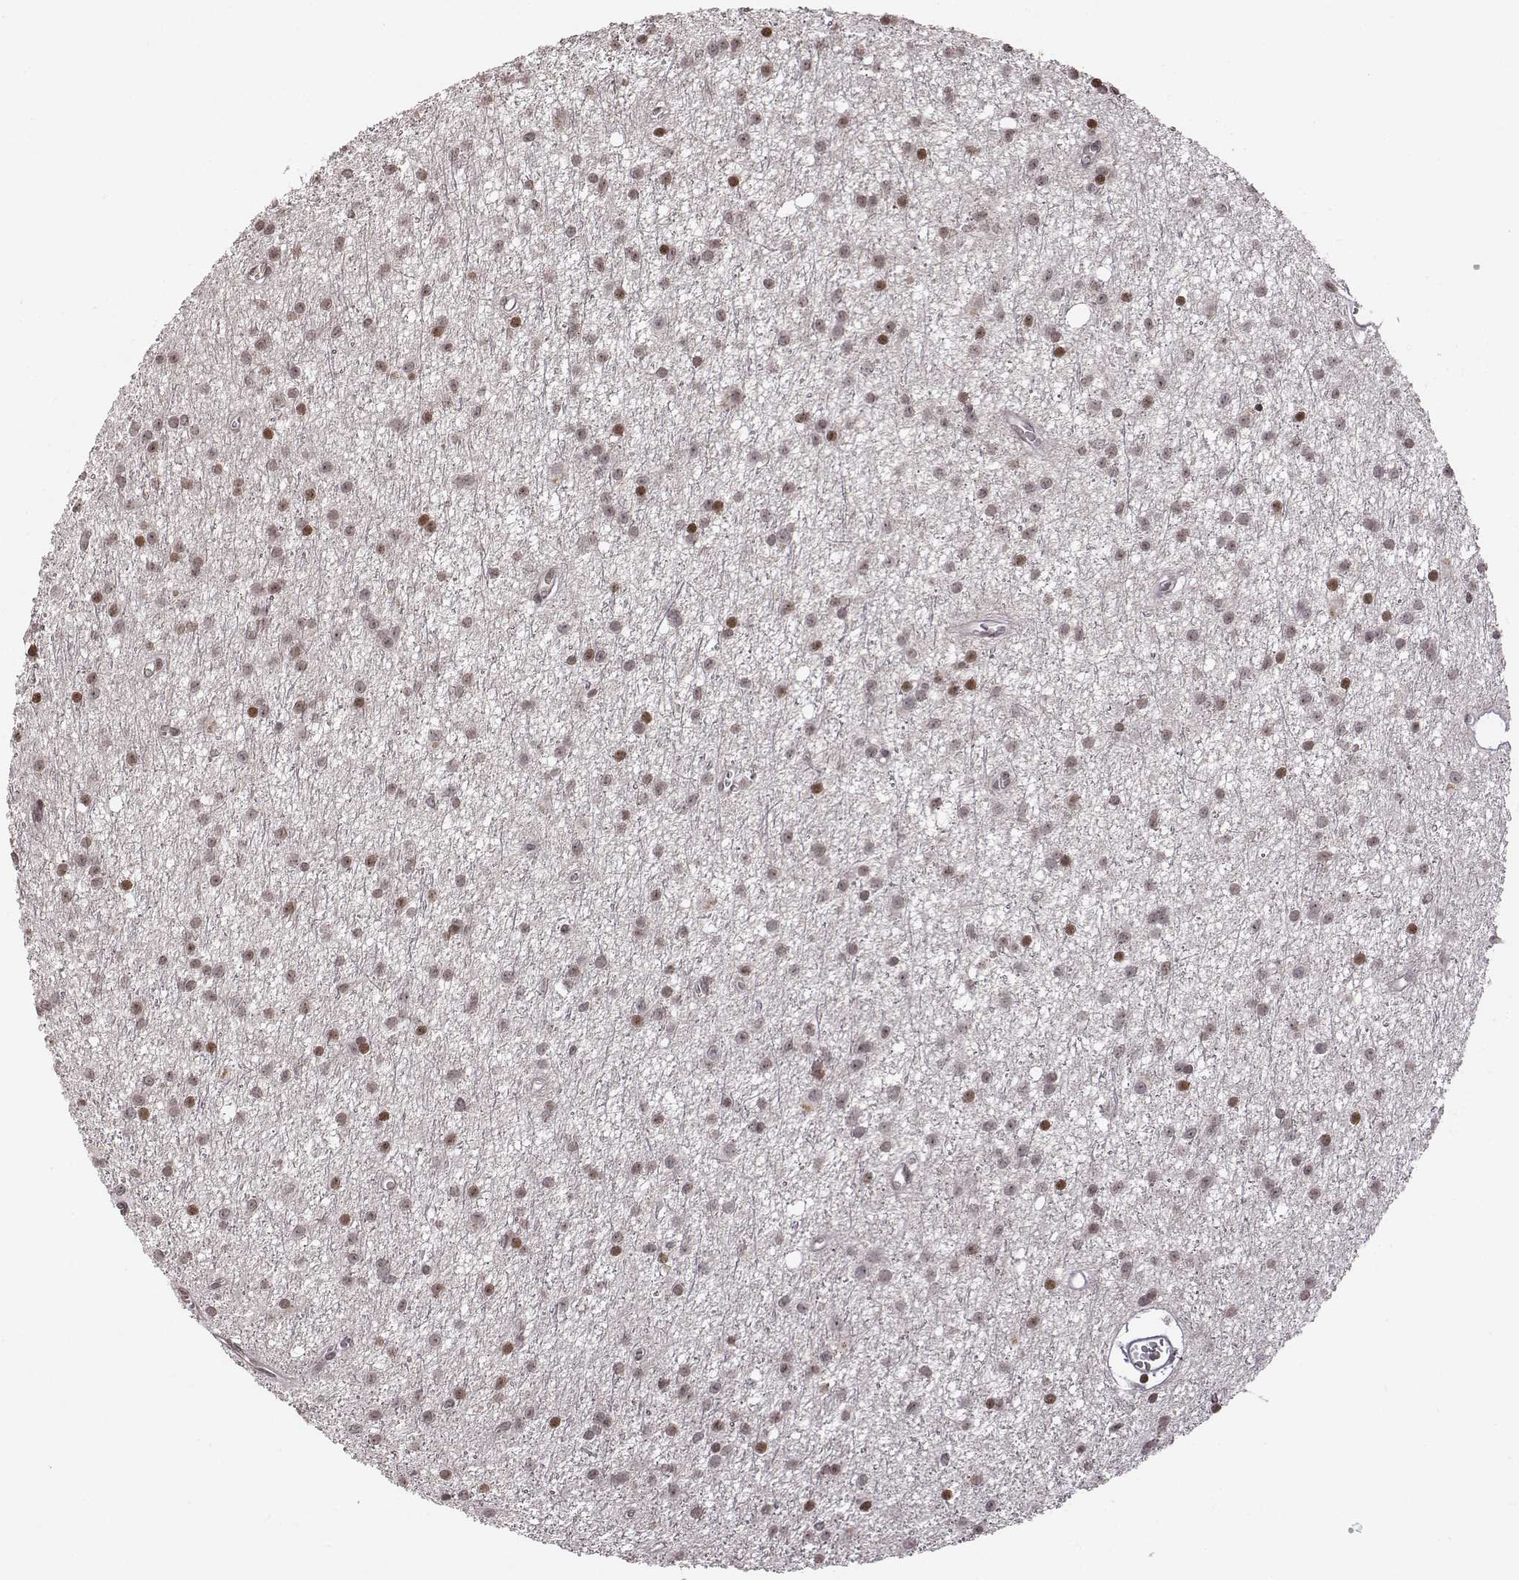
{"staining": {"intensity": "negative", "quantity": "none", "location": "none"}, "tissue": "glioma", "cell_type": "Tumor cells", "image_type": "cancer", "snomed": [{"axis": "morphology", "description": "Glioma, malignant, Low grade"}, {"axis": "topography", "description": "Brain"}], "caption": "Human low-grade glioma (malignant) stained for a protein using immunohistochemistry (IHC) shows no positivity in tumor cells.", "gene": "GRM4", "patient": {"sex": "male", "age": 27}}